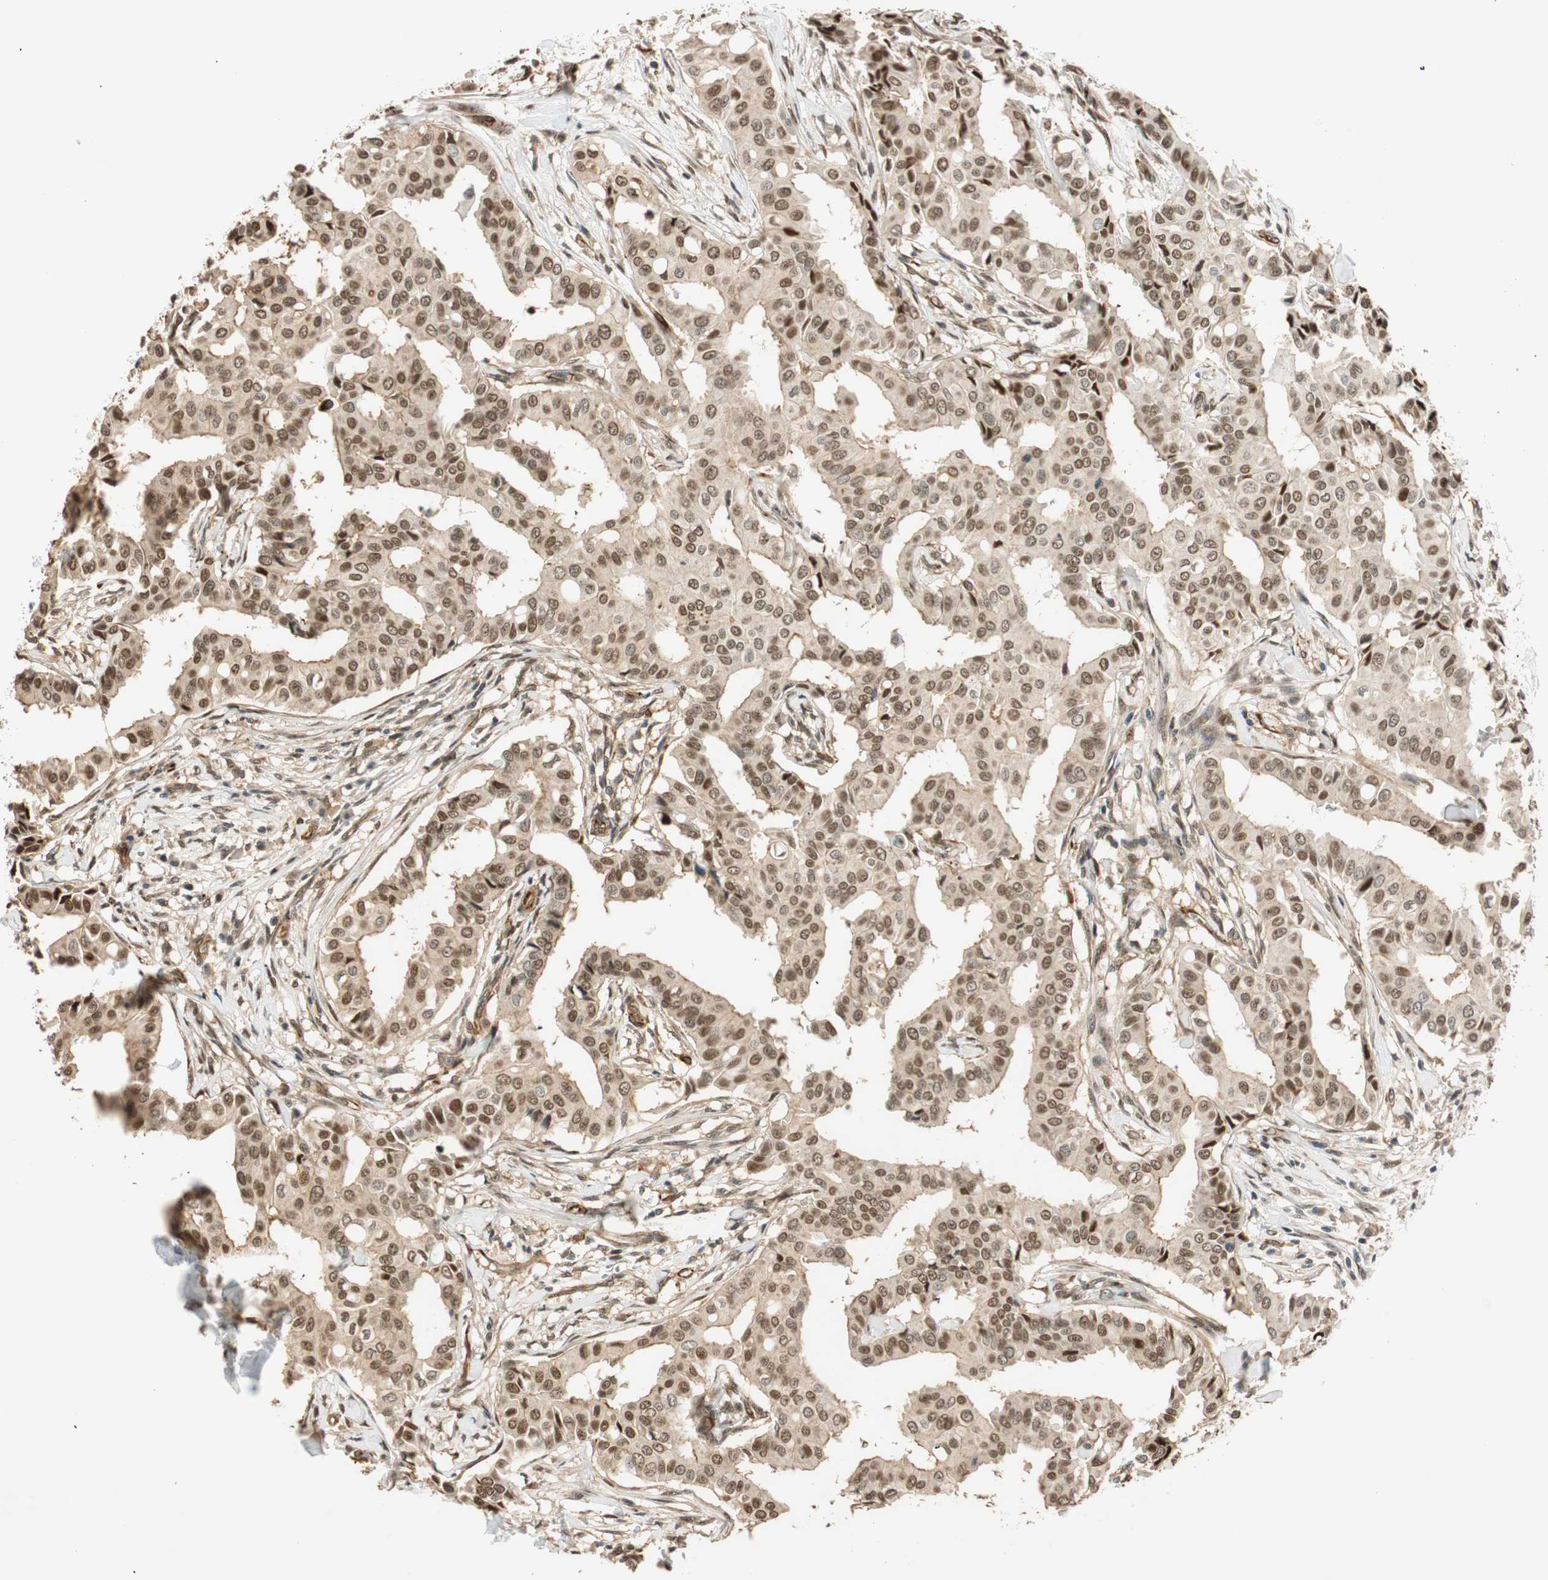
{"staining": {"intensity": "moderate", "quantity": ">75%", "location": "cytoplasmic/membranous,nuclear"}, "tissue": "head and neck cancer", "cell_type": "Tumor cells", "image_type": "cancer", "snomed": [{"axis": "morphology", "description": "Adenocarcinoma, NOS"}, {"axis": "topography", "description": "Salivary gland"}, {"axis": "topography", "description": "Head-Neck"}], "caption": "About >75% of tumor cells in human adenocarcinoma (head and neck) display moderate cytoplasmic/membranous and nuclear protein staining as visualized by brown immunohistochemical staining.", "gene": "NES", "patient": {"sex": "female", "age": 59}}